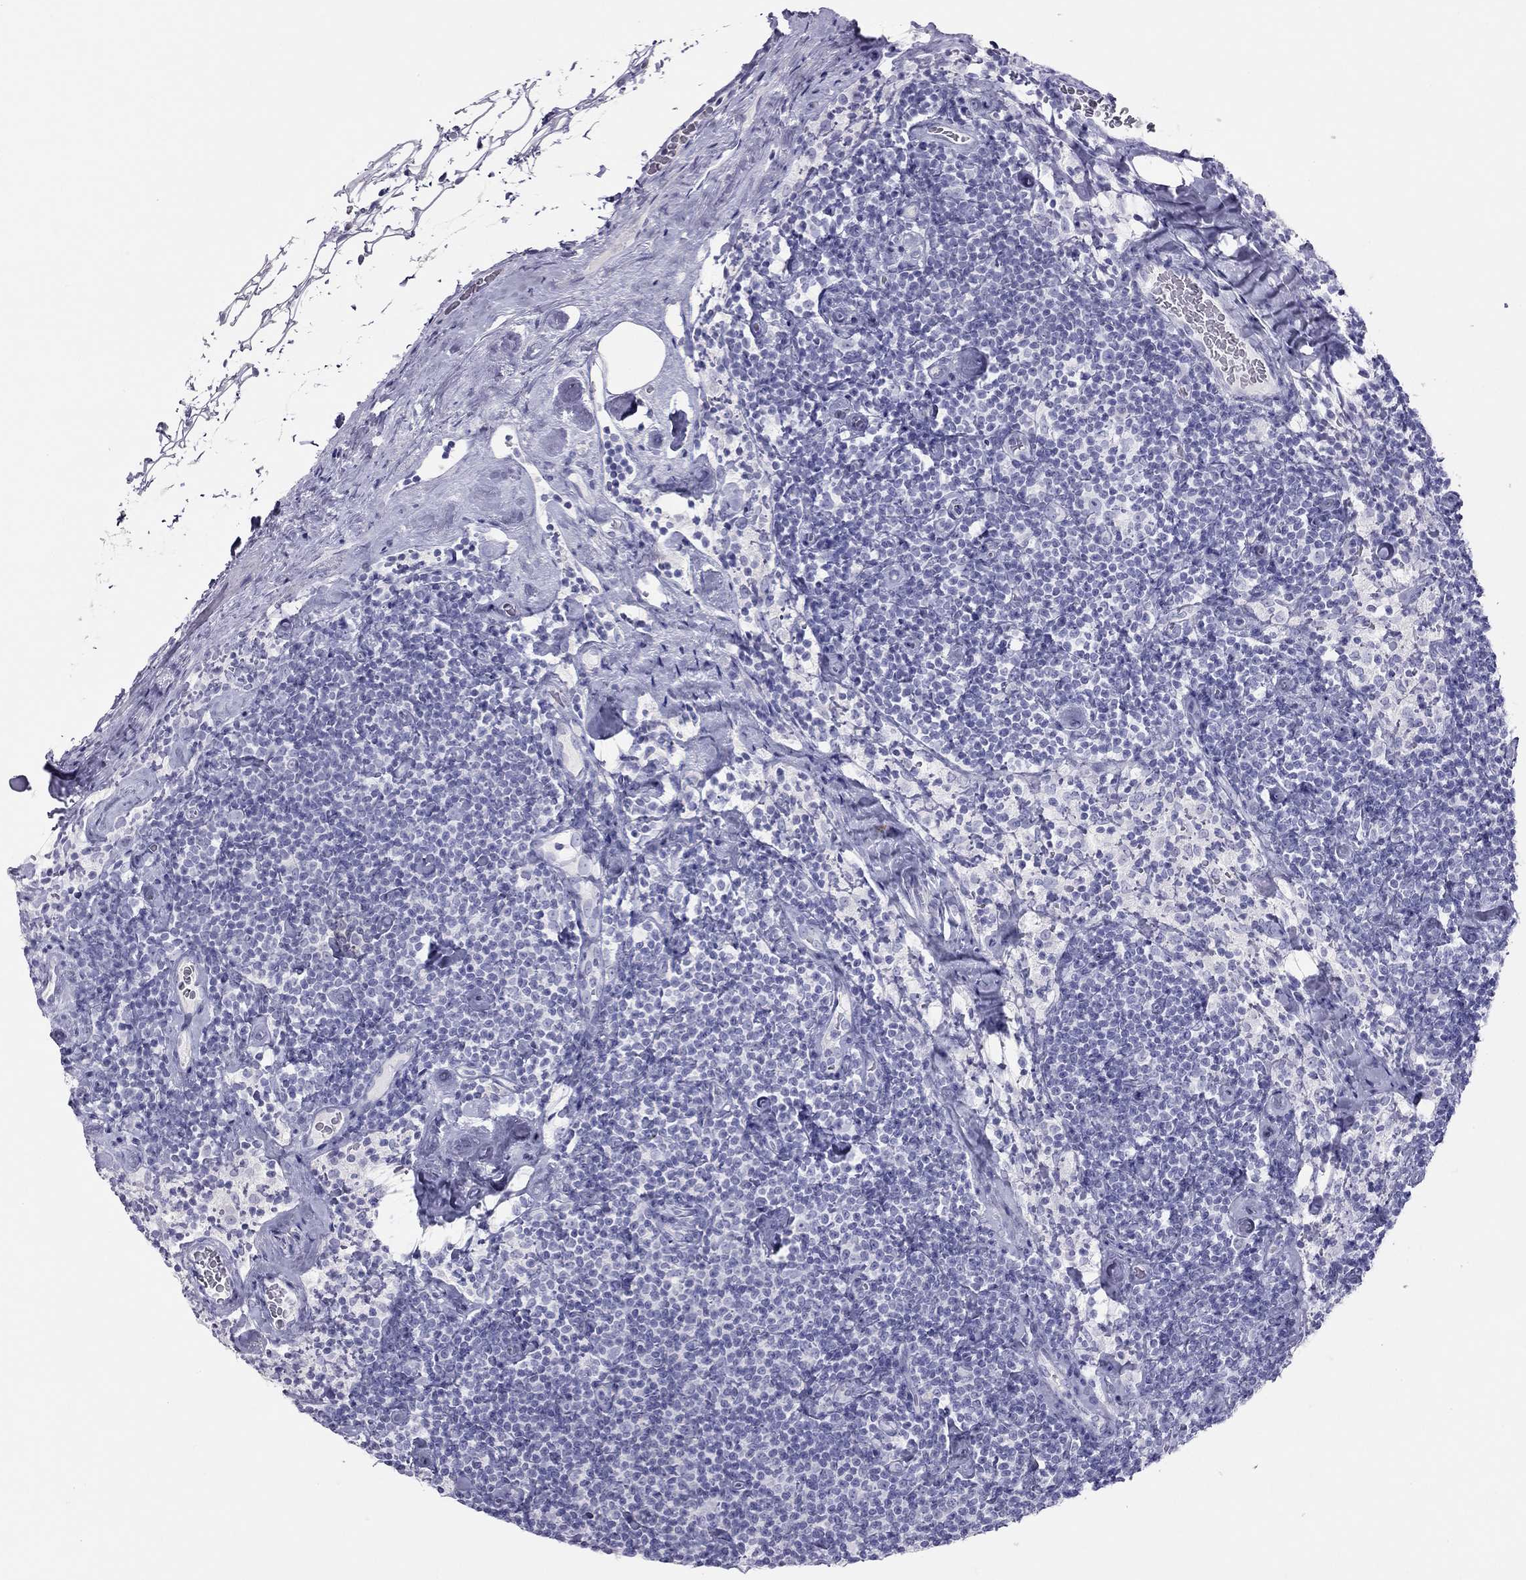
{"staining": {"intensity": "negative", "quantity": "none", "location": "none"}, "tissue": "lymphoma", "cell_type": "Tumor cells", "image_type": "cancer", "snomed": [{"axis": "morphology", "description": "Malignant lymphoma, non-Hodgkin's type, Low grade"}, {"axis": "topography", "description": "Lymph node"}], "caption": "This is an IHC histopathology image of human malignant lymphoma, non-Hodgkin's type (low-grade). There is no expression in tumor cells.", "gene": "KLRG1", "patient": {"sex": "male", "age": 81}}